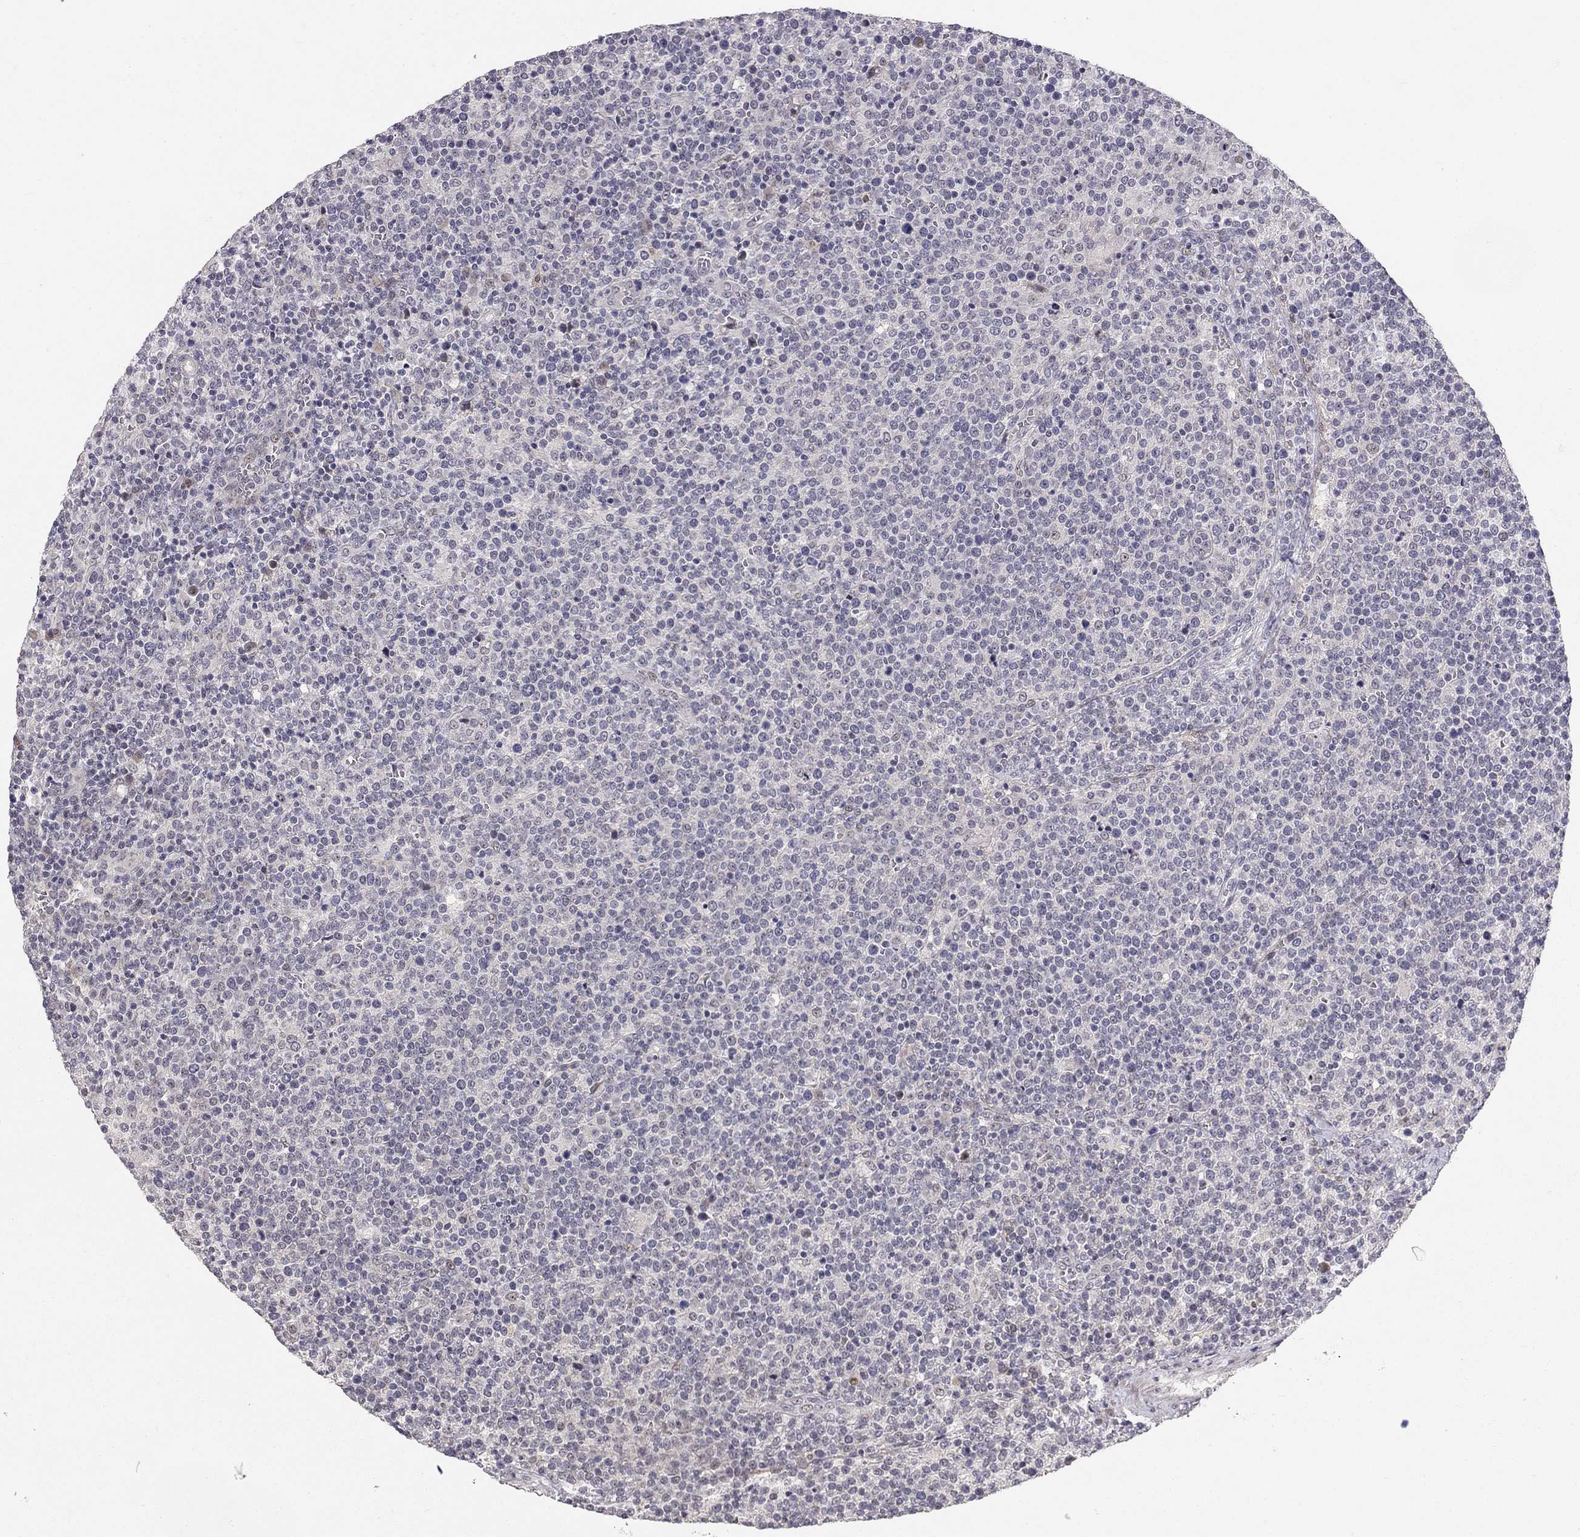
{"staining": {"intensity": "negative", "quantity": "none", "location": "none"}, "tissue": "lymphoma", "cell_type": "Tumor cells", "image_type": "cancer", "snomed": [{"axis": "morphology", "description": "Malignant lymphoma, non-Hodgkin's type, High grade"}, {"axis": "topography", "description": "Lymph node"}], "caption": "Immunohistochemistry (IHC) of human lymphoma demonstrates no staining in tumor cells.", "gene": "STXBP6", "patient": {"sex": "male", "age": 61}}